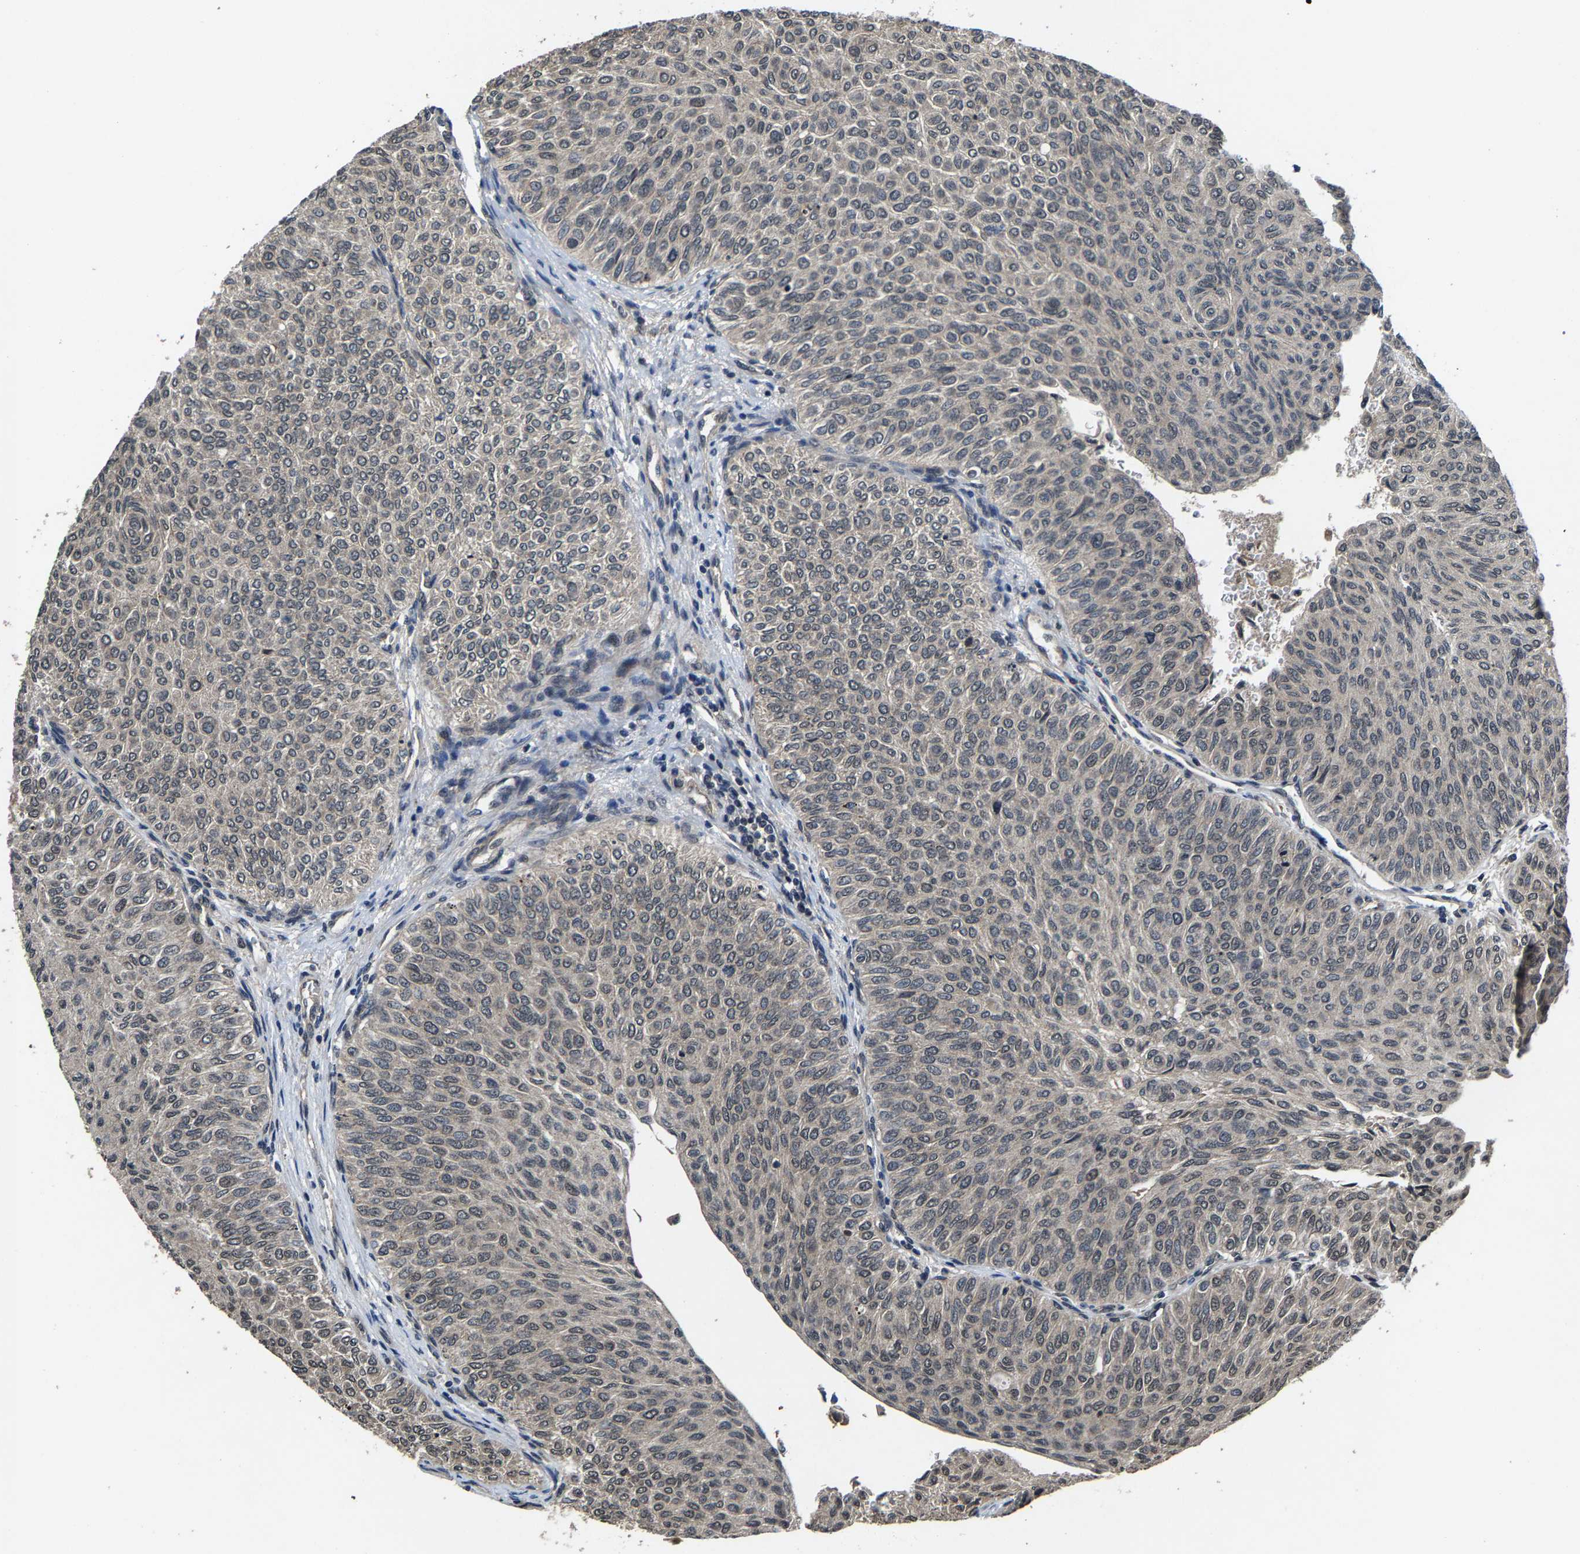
{"staining": {"intensity": "weak", "quantity": "<25%", "location": "cytoplasmic/membranous,nuclear"}, "tissue": "urothelial cancer", "cell_type": "Tumor cells", "image_type": "cancer", "snomed": [{"axis": "morphology", "description": "Urothelial carcinoma, Low grade"}, {"axis": "topography", "description": "Urinary bladder"}], "caption": "Tumor cells are negative for protein expression in human urothelial cancer. (Immunohistochemistry (ihc), brightfield microscopy, high magnification).", "gene": "HUWE1", "patient": {"sex": "male", "age": 78}}